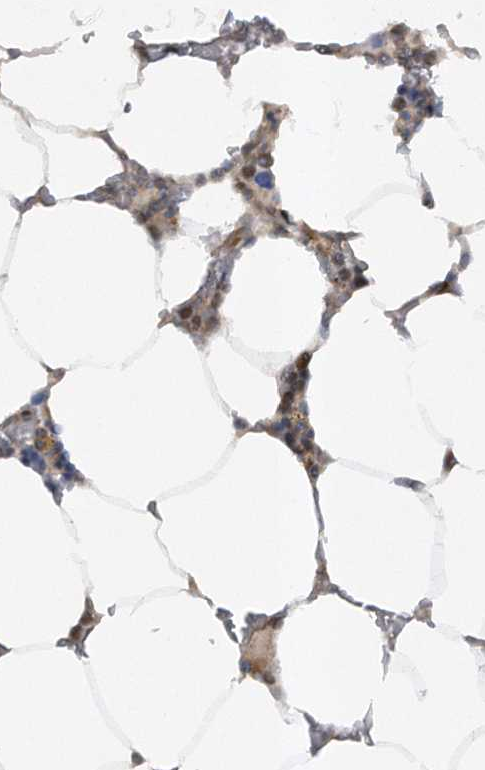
{"staining": {"intensity": "moderate", "quantity": "25%-75%", "location": "cytoplasmic/membranous"}, "tissue": "bone marrow", "cell_type": "Hematopoietic cells", "image_type": "normal", "snomed": [{"axis": "morphology", "description": "Normal tissue, NOS"}, {"axis": "topography", "description": "Bone marrow"}], "caption": "Immunohistochemistry (IHC) micrograph of unremarkable bone marrow: human bone marrow stained using immunohistochemistry (IHC) demonstrates medium levels of moderate protein expression localized specifically in the cytoplasmic/membranous of hematopoietic cells, appearing as a cytoplasmic/membranous brown color.", "gene": "PGBD2", "patient": {"sex": "male", "age": 70}}